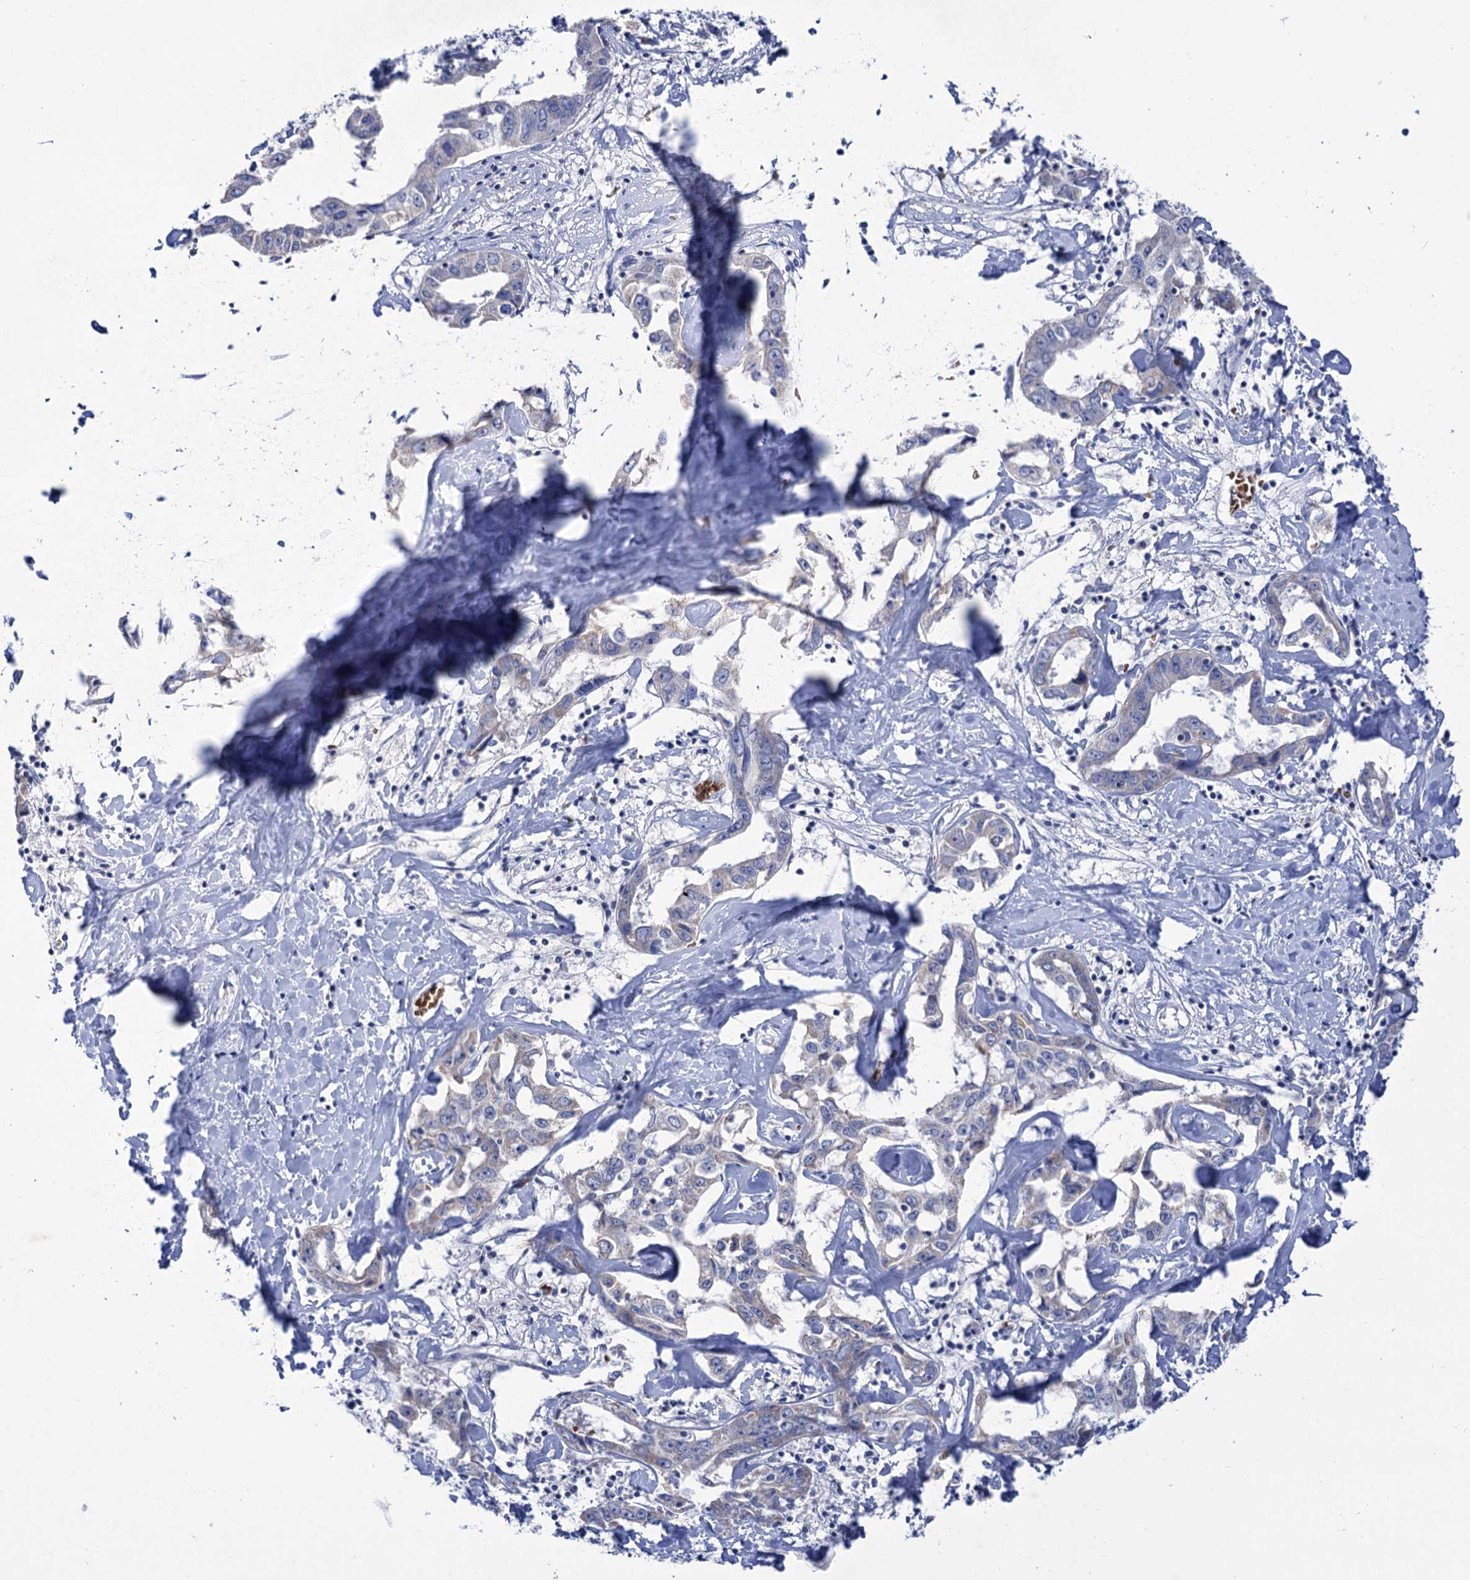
{"staining": {"intensity": "negative", "quantity": "none", "location": "none"}, "tissue": "liver cancer", "cell_type": "Tumor cells", "image_type": "cancer", "snomed": [{"axis": "morphology", "description": "Cholangiocarcinoma"}, {"axis": "topography", "description": "Liver"}], "caption": "This micrograph is of liver cholangiocarcinoma stained with immunohistochemistry (IHC) to label a protein in brown with the nuclei are counter-stained blue. There is no staining in tumor cells.", "gene": "YARS2", "patient": {"sex": "male", "age": 59}}